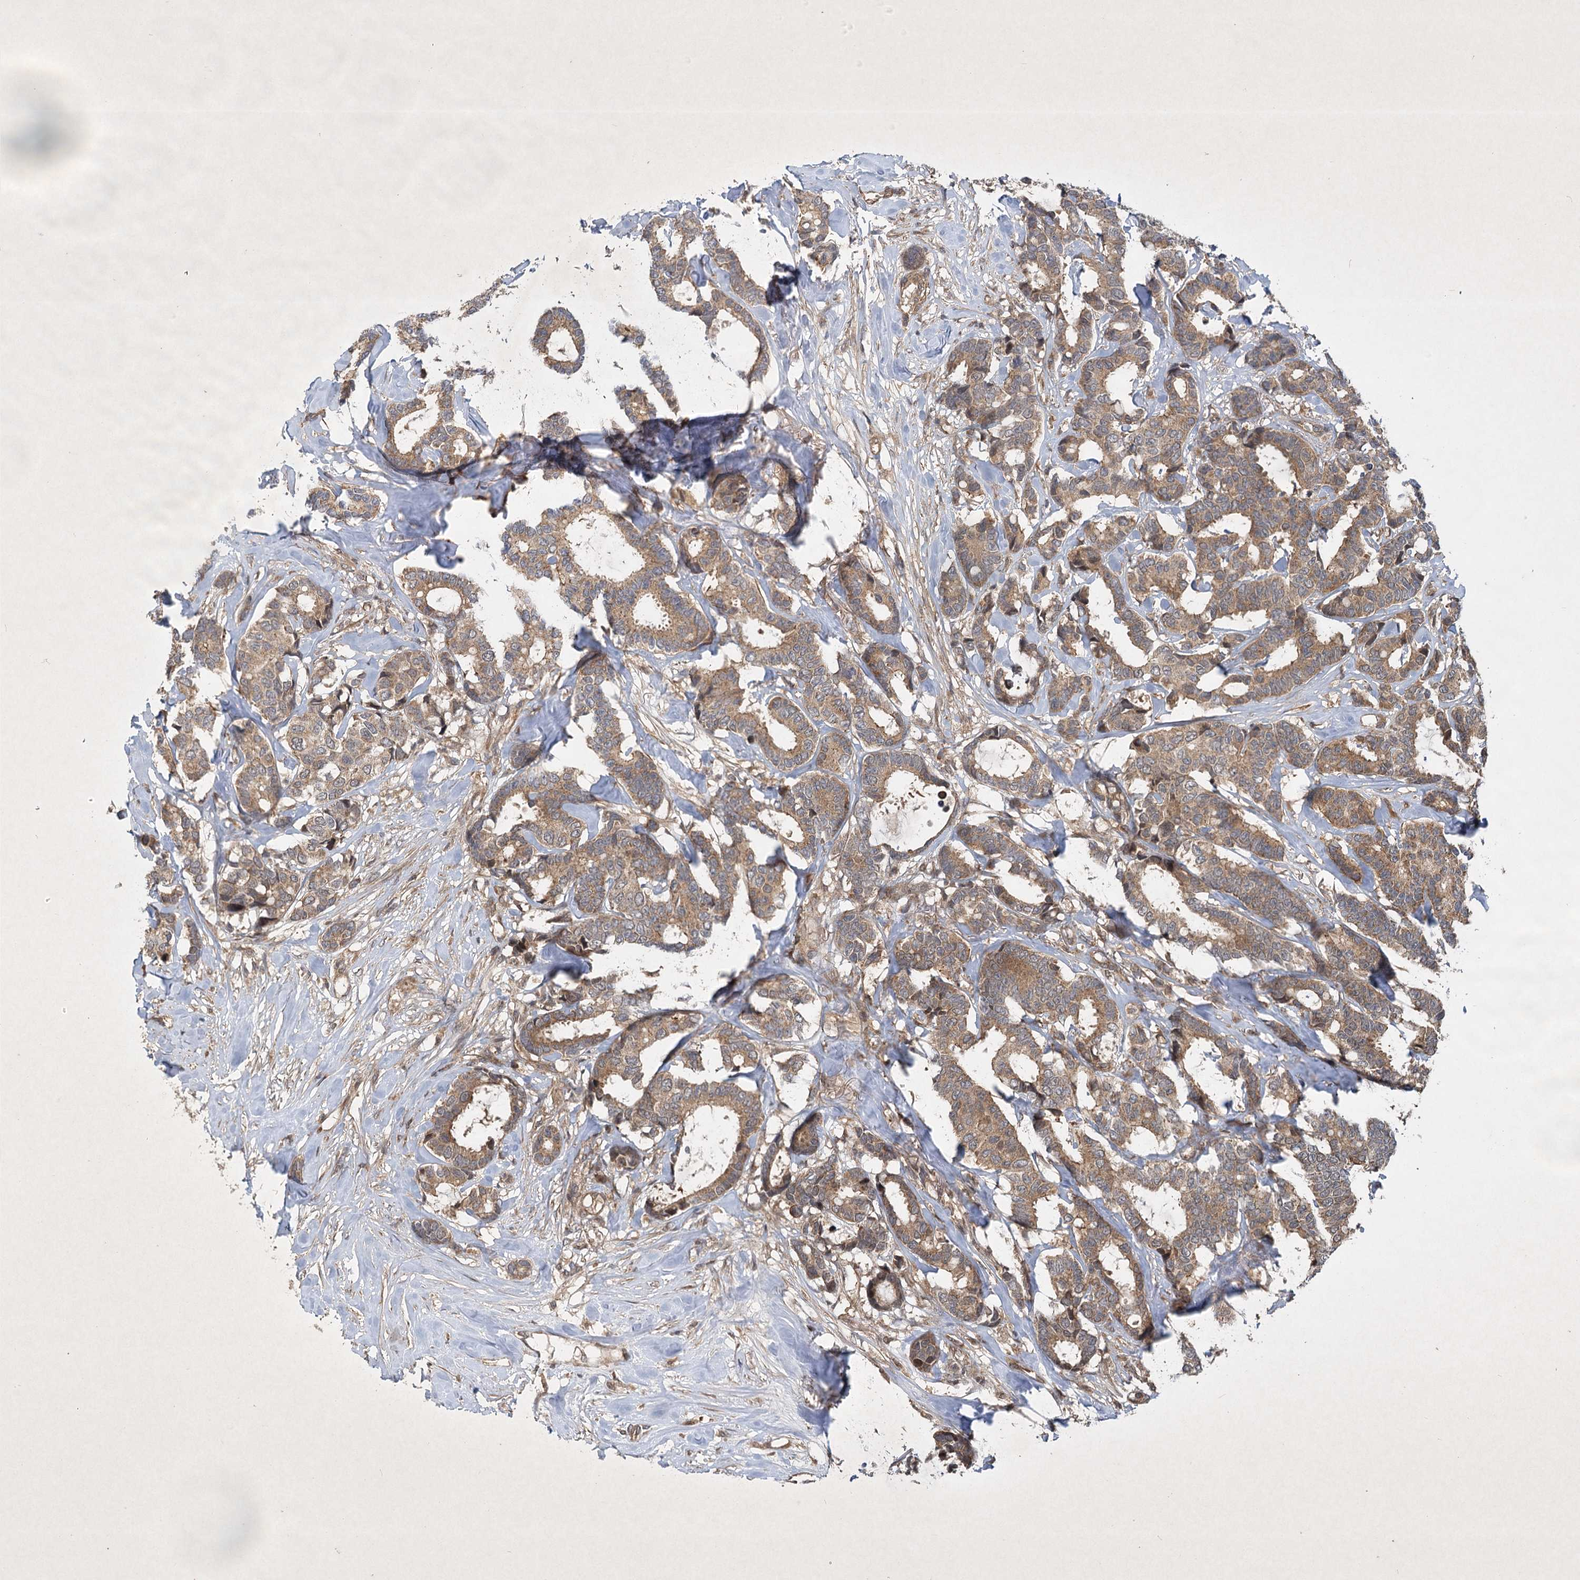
{"staining": {"intensity": "moderate", "quantity": ">75%", "location": "cytoplasmic/membranous"}, "tissue": "breast cancer", "cell_type": "Tumor cells", "image_type": "cancer", "snomed": [{"axis": "morphology", "description": "Duct carcinoma"}, {"axis": "topography", "description": "Breast"}], "caption": "Tumor cells exhibit moderate cytoplasmic/membranous expression in about >75% of cells in breast cancer (intraductal carcinoma).", "gene": "INSIG2", "patient": {"sex": "female", "age": 87}}